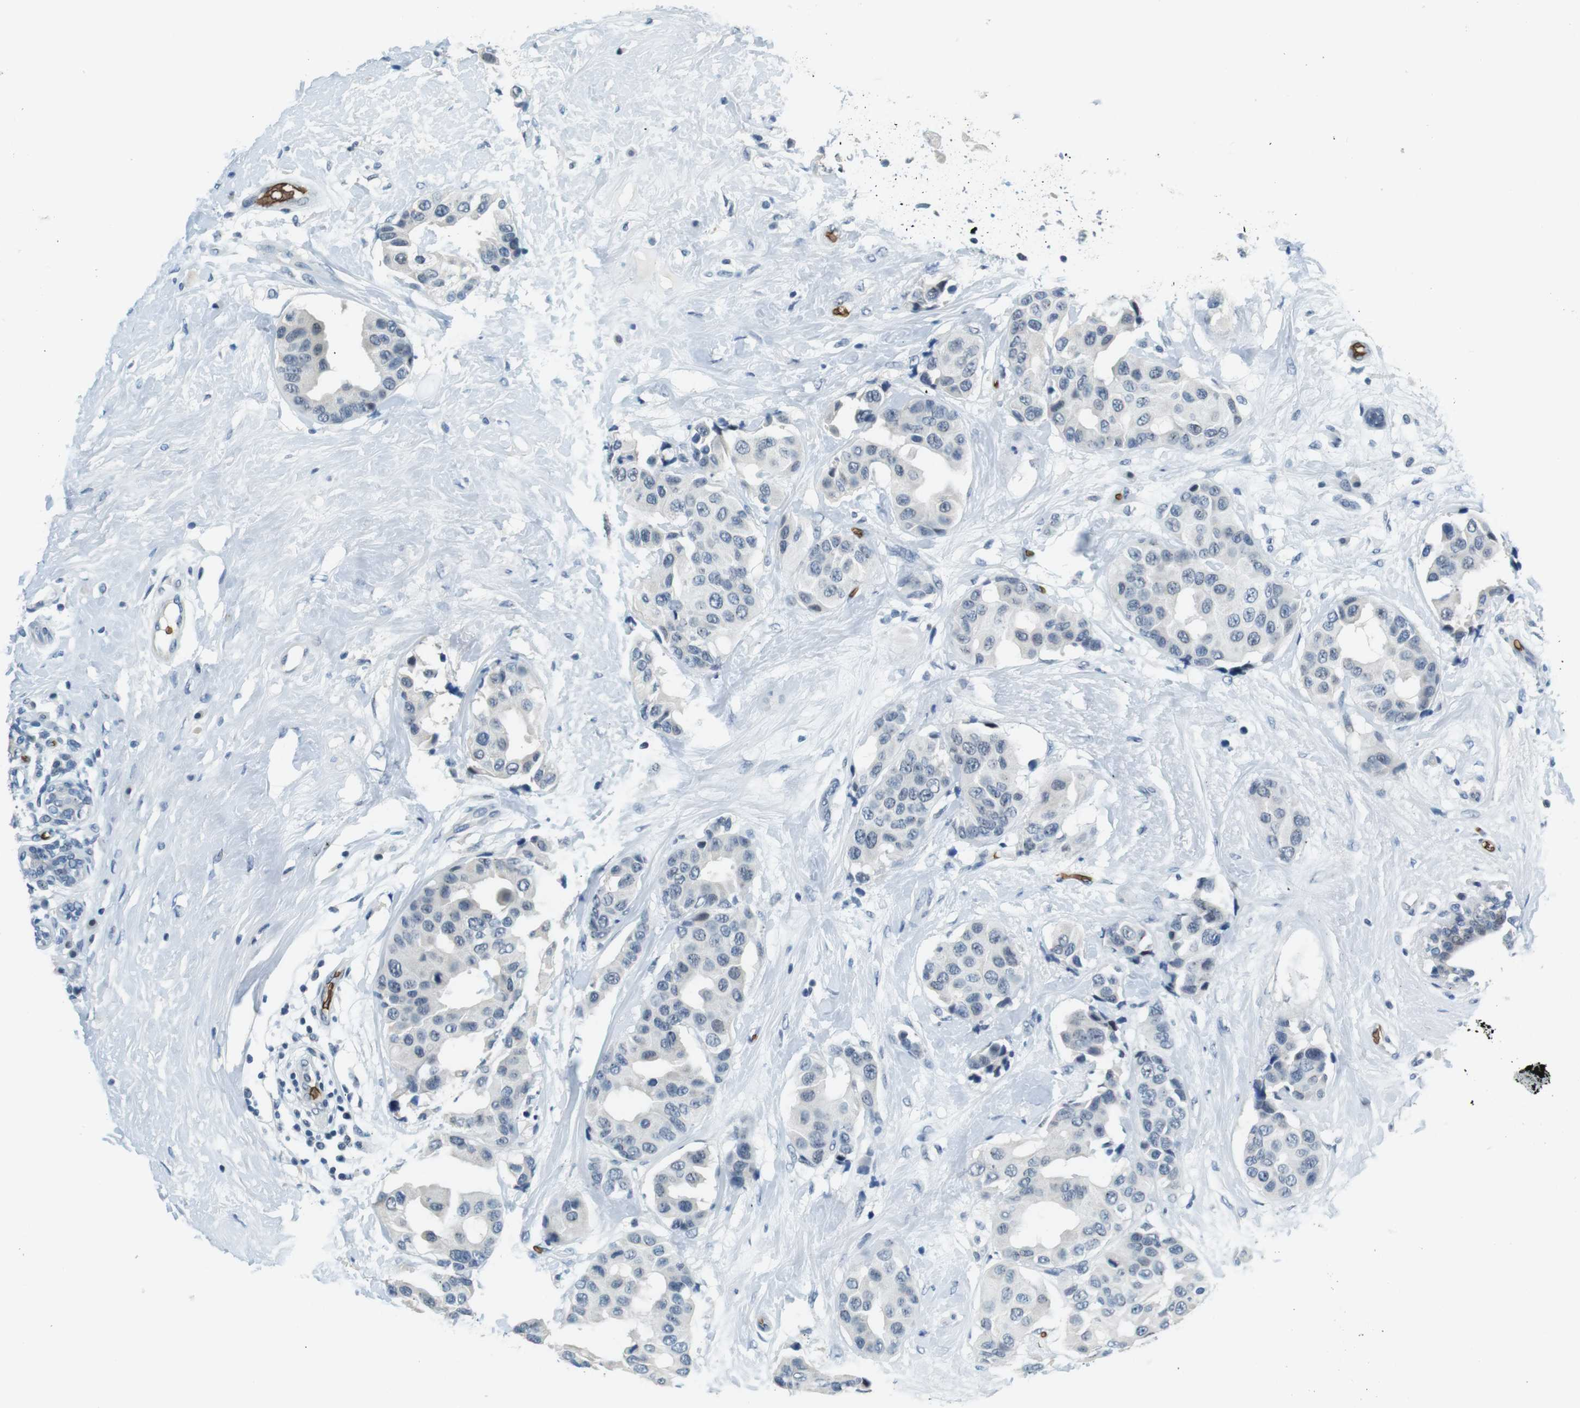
{"staining": {"intensity": "negative", "quantity": "none", "location": "none"}, "tissue": "breast cancer", "cell_type": "Tumor cells", "image_type": "cancer", "snomed": [{"axis": "morphology", "description": "Normal tissue, NOS"}, {"axis": "morphology", "description": "Duct carcinoma"}, {"axis": "topography", "description": "Breast"}], "caption": "High power microscopy micrograph of an IHC image of breast invasive ductal carcinoma, revealing no significant positivity in tumor cells.", "gene": "SLC4A1", "patient": {"sex": "female", "age": 39}}